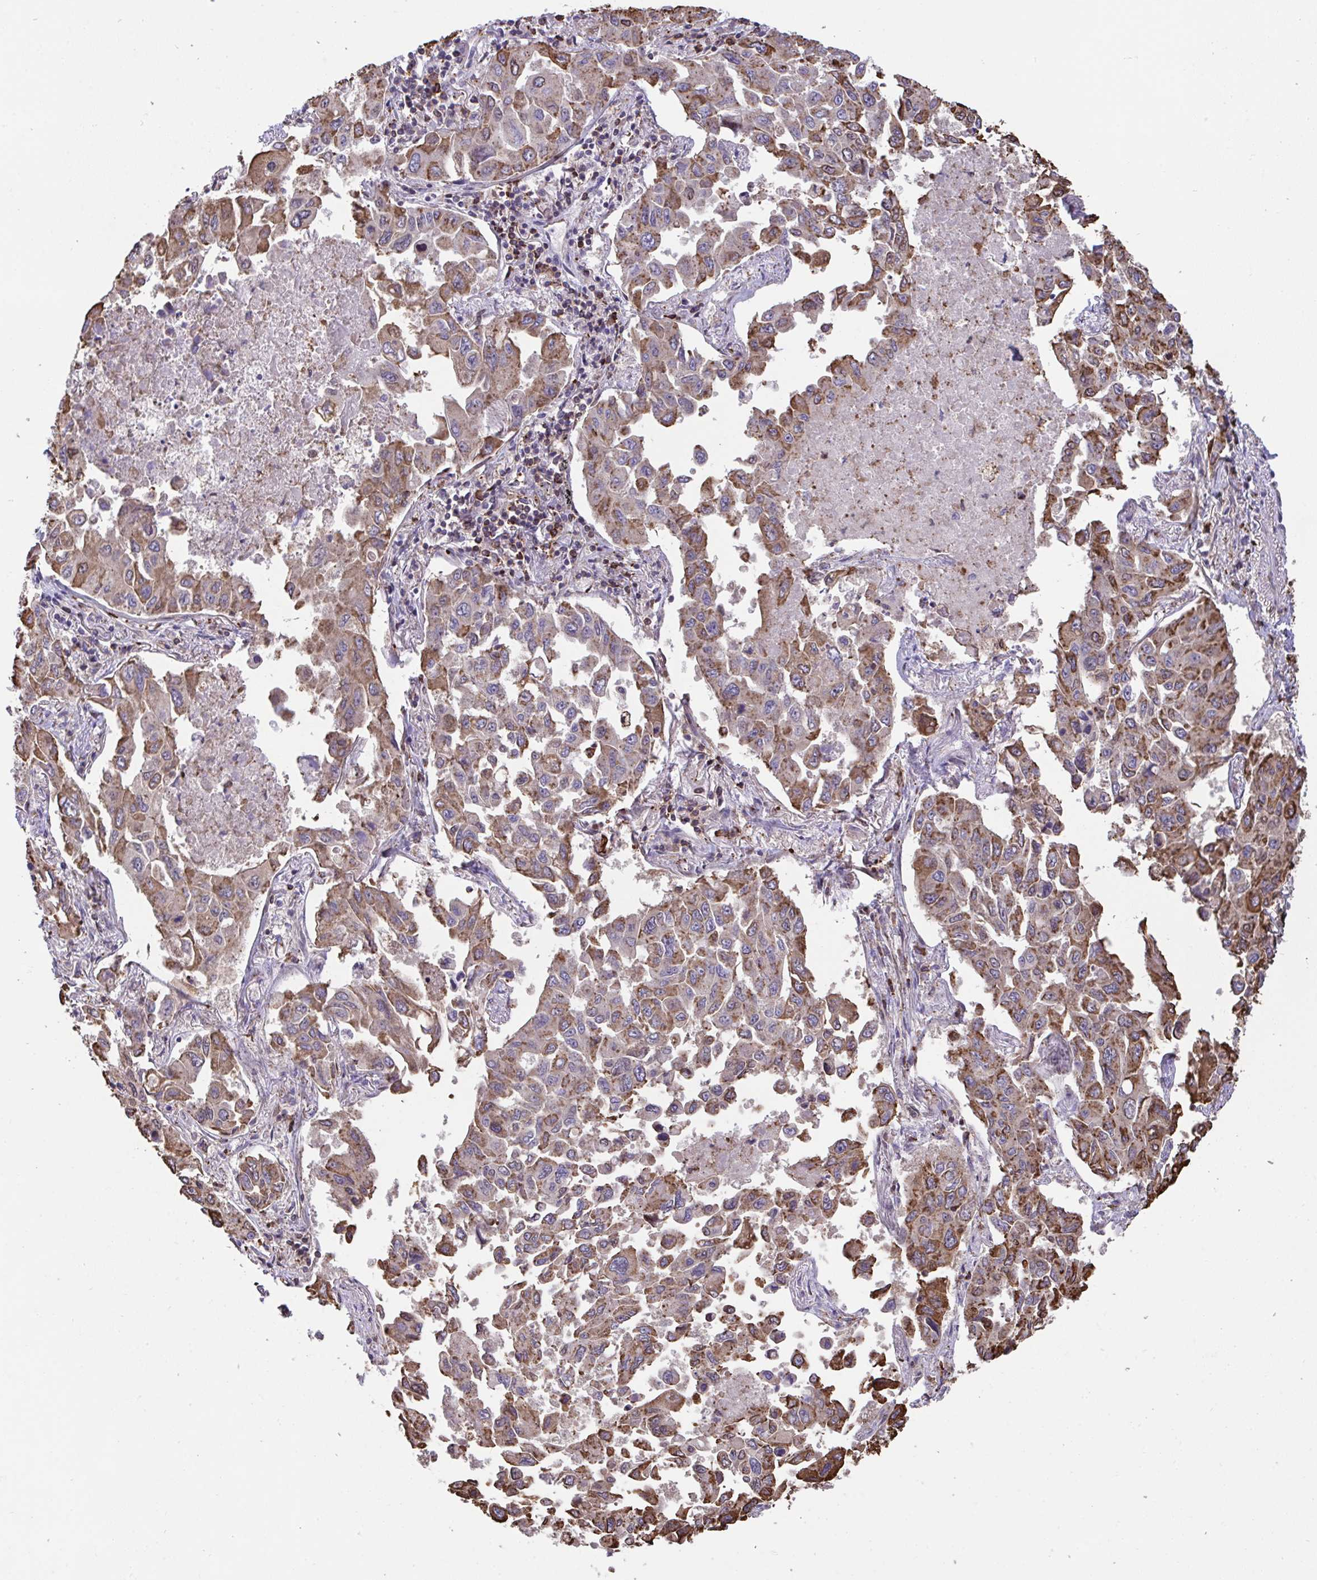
{"staining": {"intensity": "moderate", "quantity": ">75%", "location": "cytoplasmic/membranous"}, "tissue": "lung cancer", "cell_type": "Tumor cells", "image_type": "cancer", "snomed": [{"axis": "morphology", "description": "Adenocarcinoma, NOS"}, {"axis": "topography", "description": "Lung"}], "caption": "Tumor cells demonstrate moderate cytoplasmic/membranous expression in approximately >75% of cells in lung cancer (adenocarcinoma). (Brightfield microscopy of DAB IHC at high magnification).", "gene": "PPIH", "patient": {"sex": "male", "age": 64}}